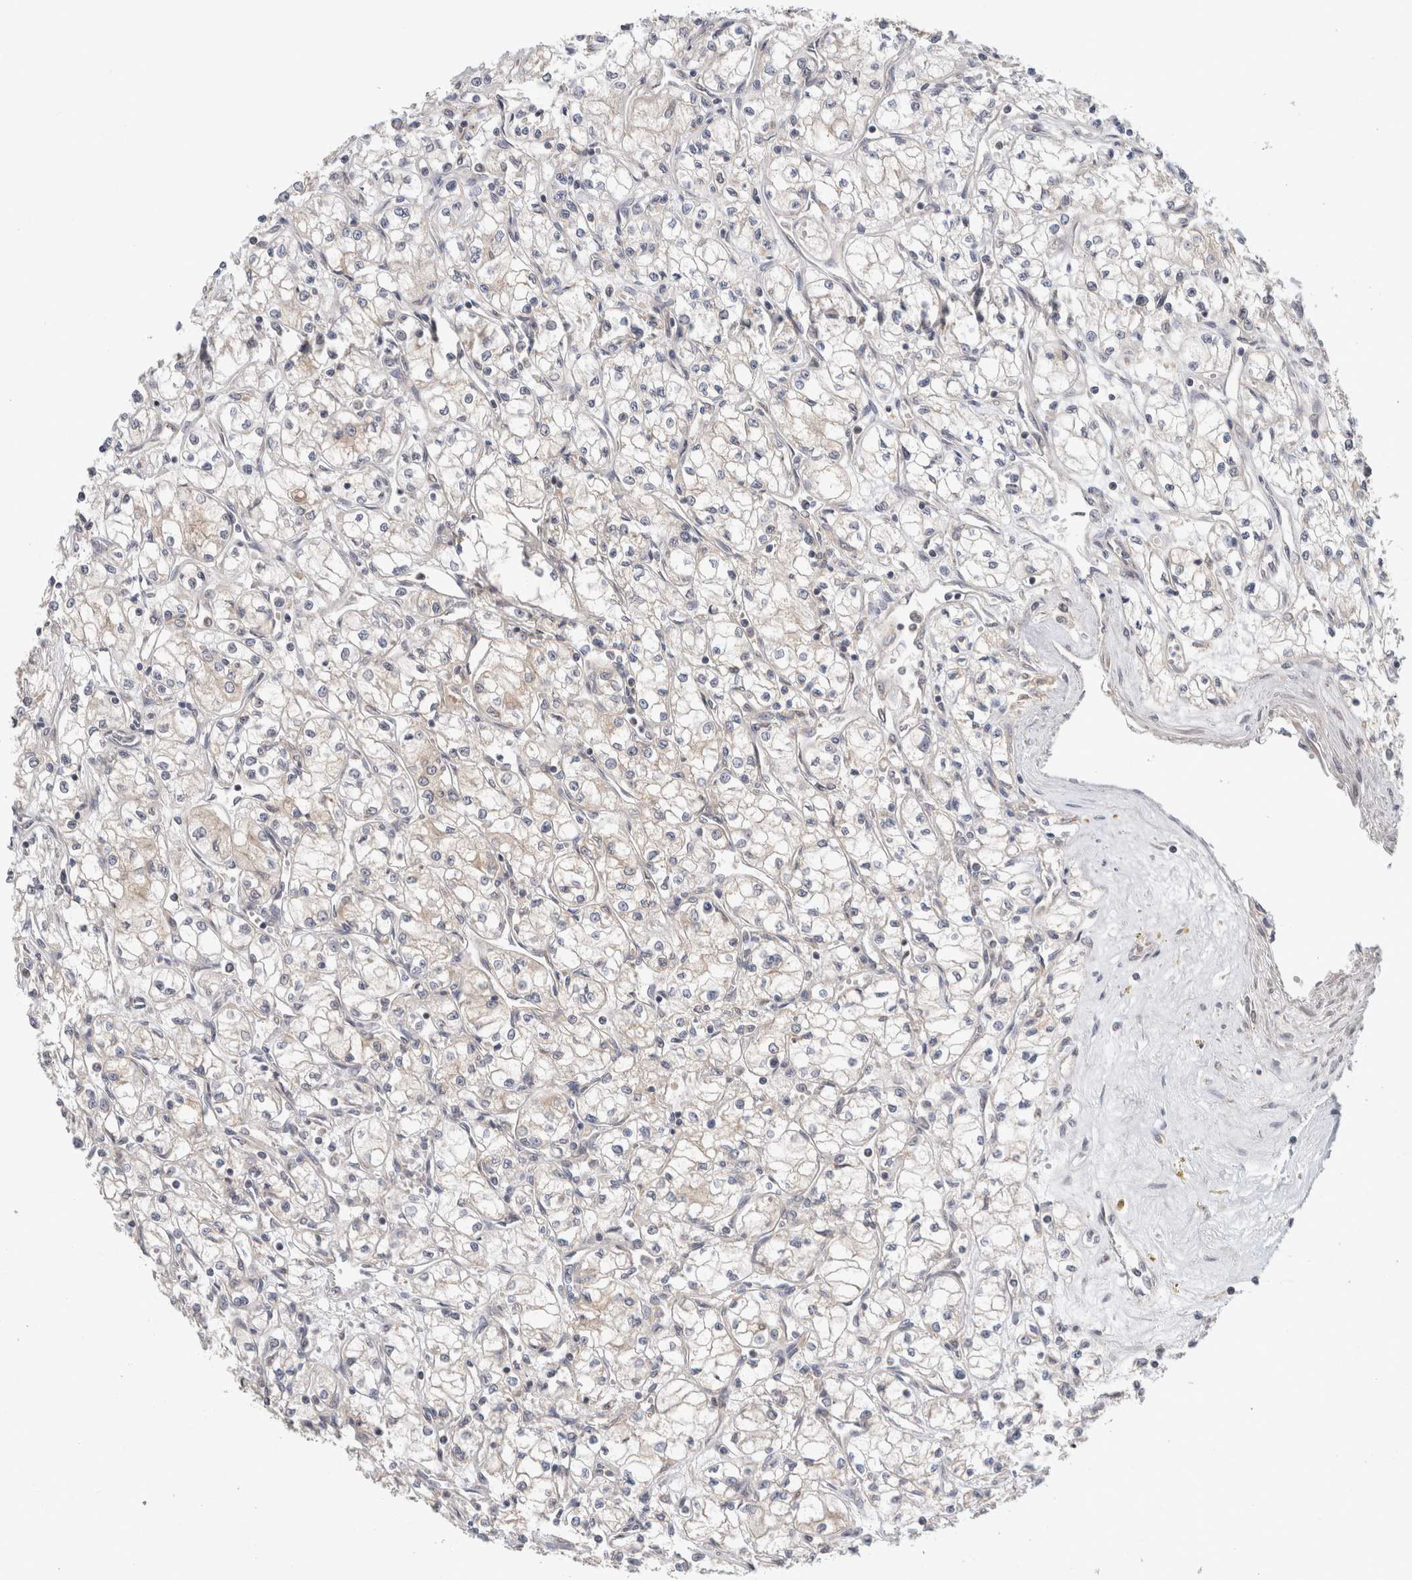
{"staining": {"intensity": "negative", "quantity": "none", "location": "none"}, "tissue": "renal cancer", "cell_type": "Tumor cells", "image_type": "cancer", "snomed": [{"axis": "morphology", "description": "Normal tissue, NOS"}, {"axis": "morphology", "description": "Adenocarcinoma, NOS"}, {"axis": "topography", "description": "Kidney"}], "caption": "Adenocarcinoma (renal) stained for a protein using immunohistochemistry (IHC) demonstrates no positivity tumor cells.", "gene": "SGK1", "patient": {"sex": "male", "age": 59}}